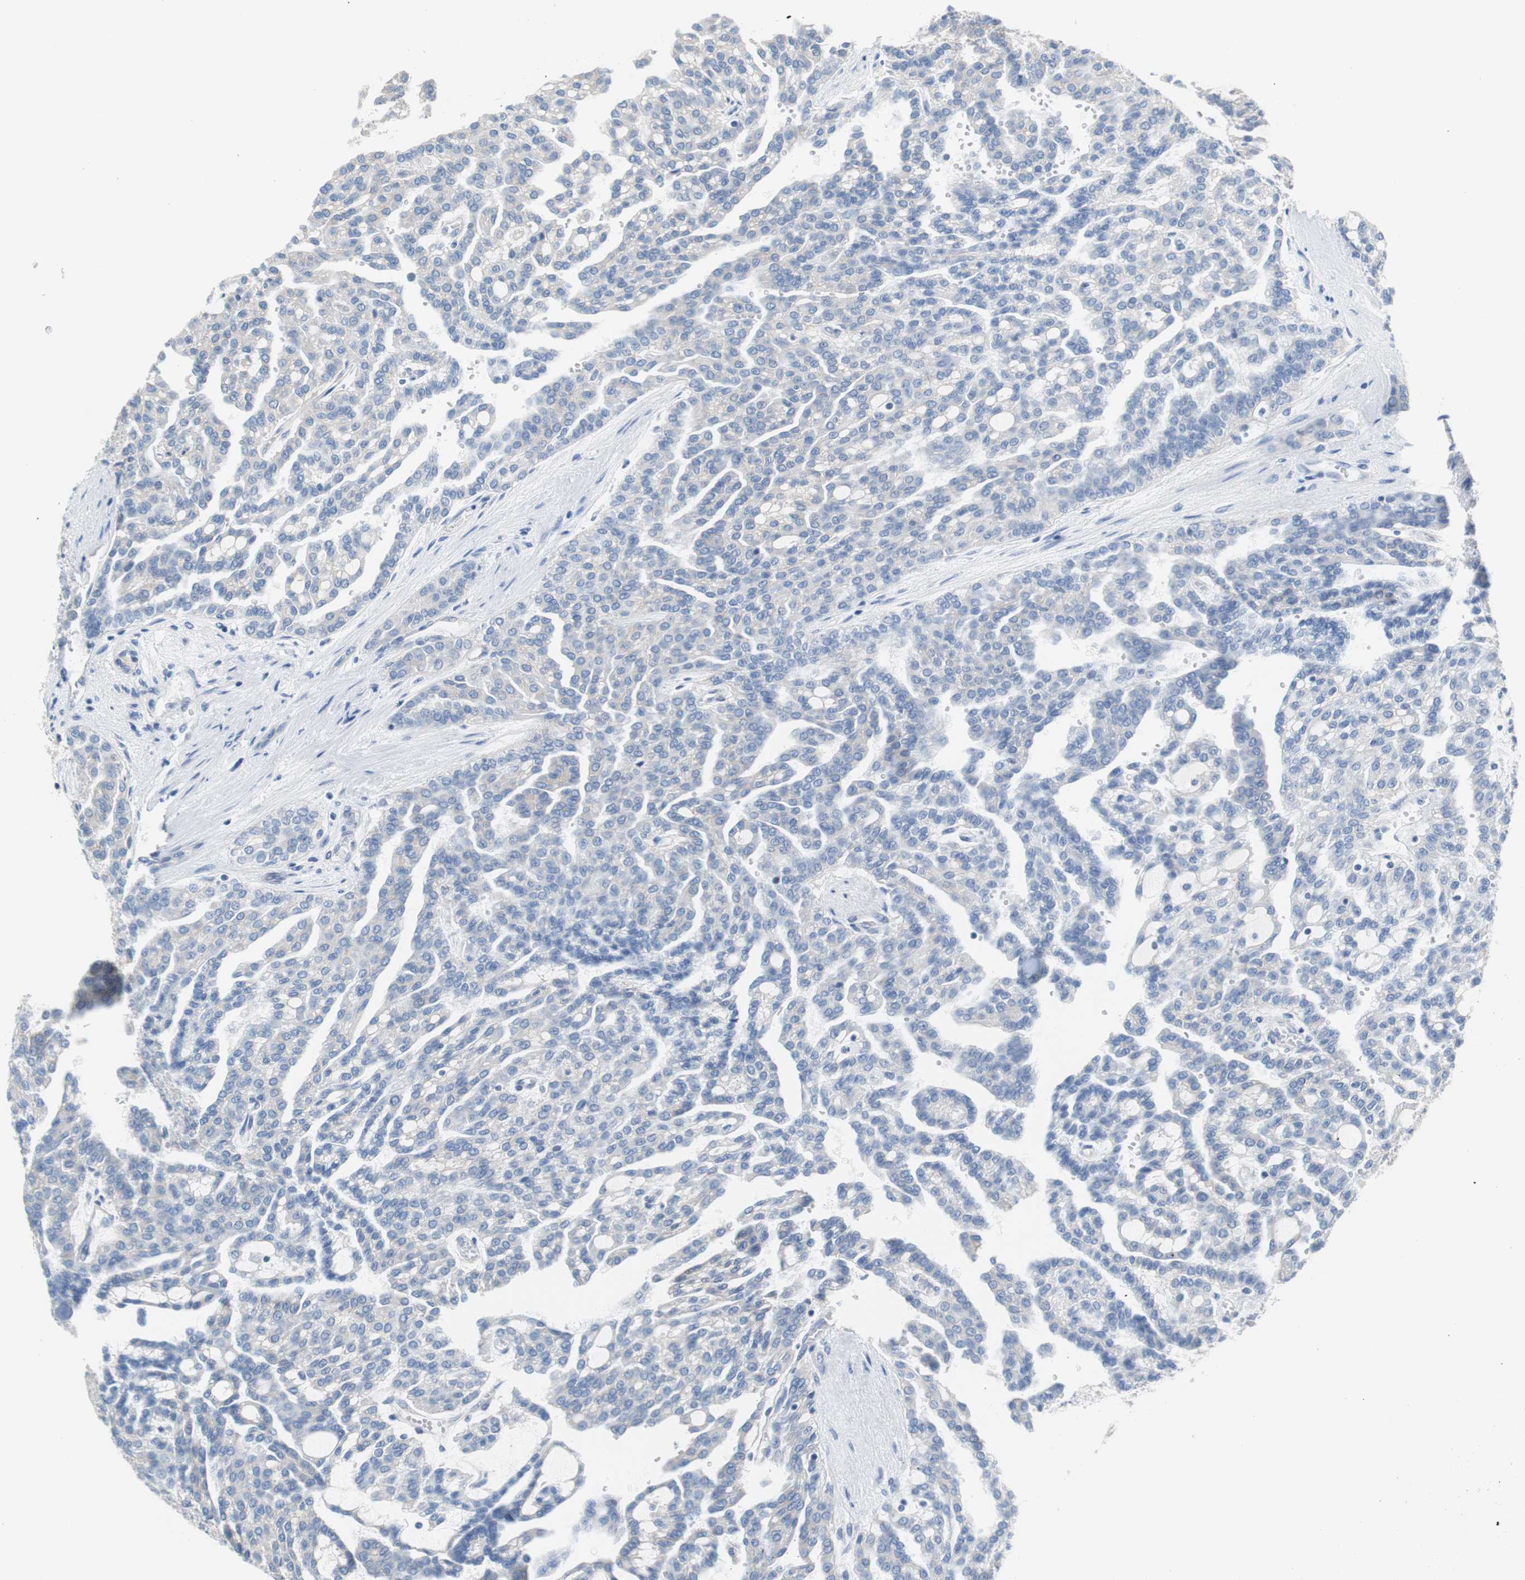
{"staining": {"intensity": "negative", "quantity": "none", "location": "none"}, "tissue": "renal cancer", "cell_type": "Tumor cells", "image_type": "cancer", "snomed": [{"axis": "morphology", "description": "Adenocarcinoma, NOS"}, {"axis": "topography", "description": "Kidney"}], "caption": "The histopathology image demonstrates no significant staining in tumor cells of renal adenocarcinoma.", "gene": "KIF3B", "patient": {"sex": "male", "age": 63}}